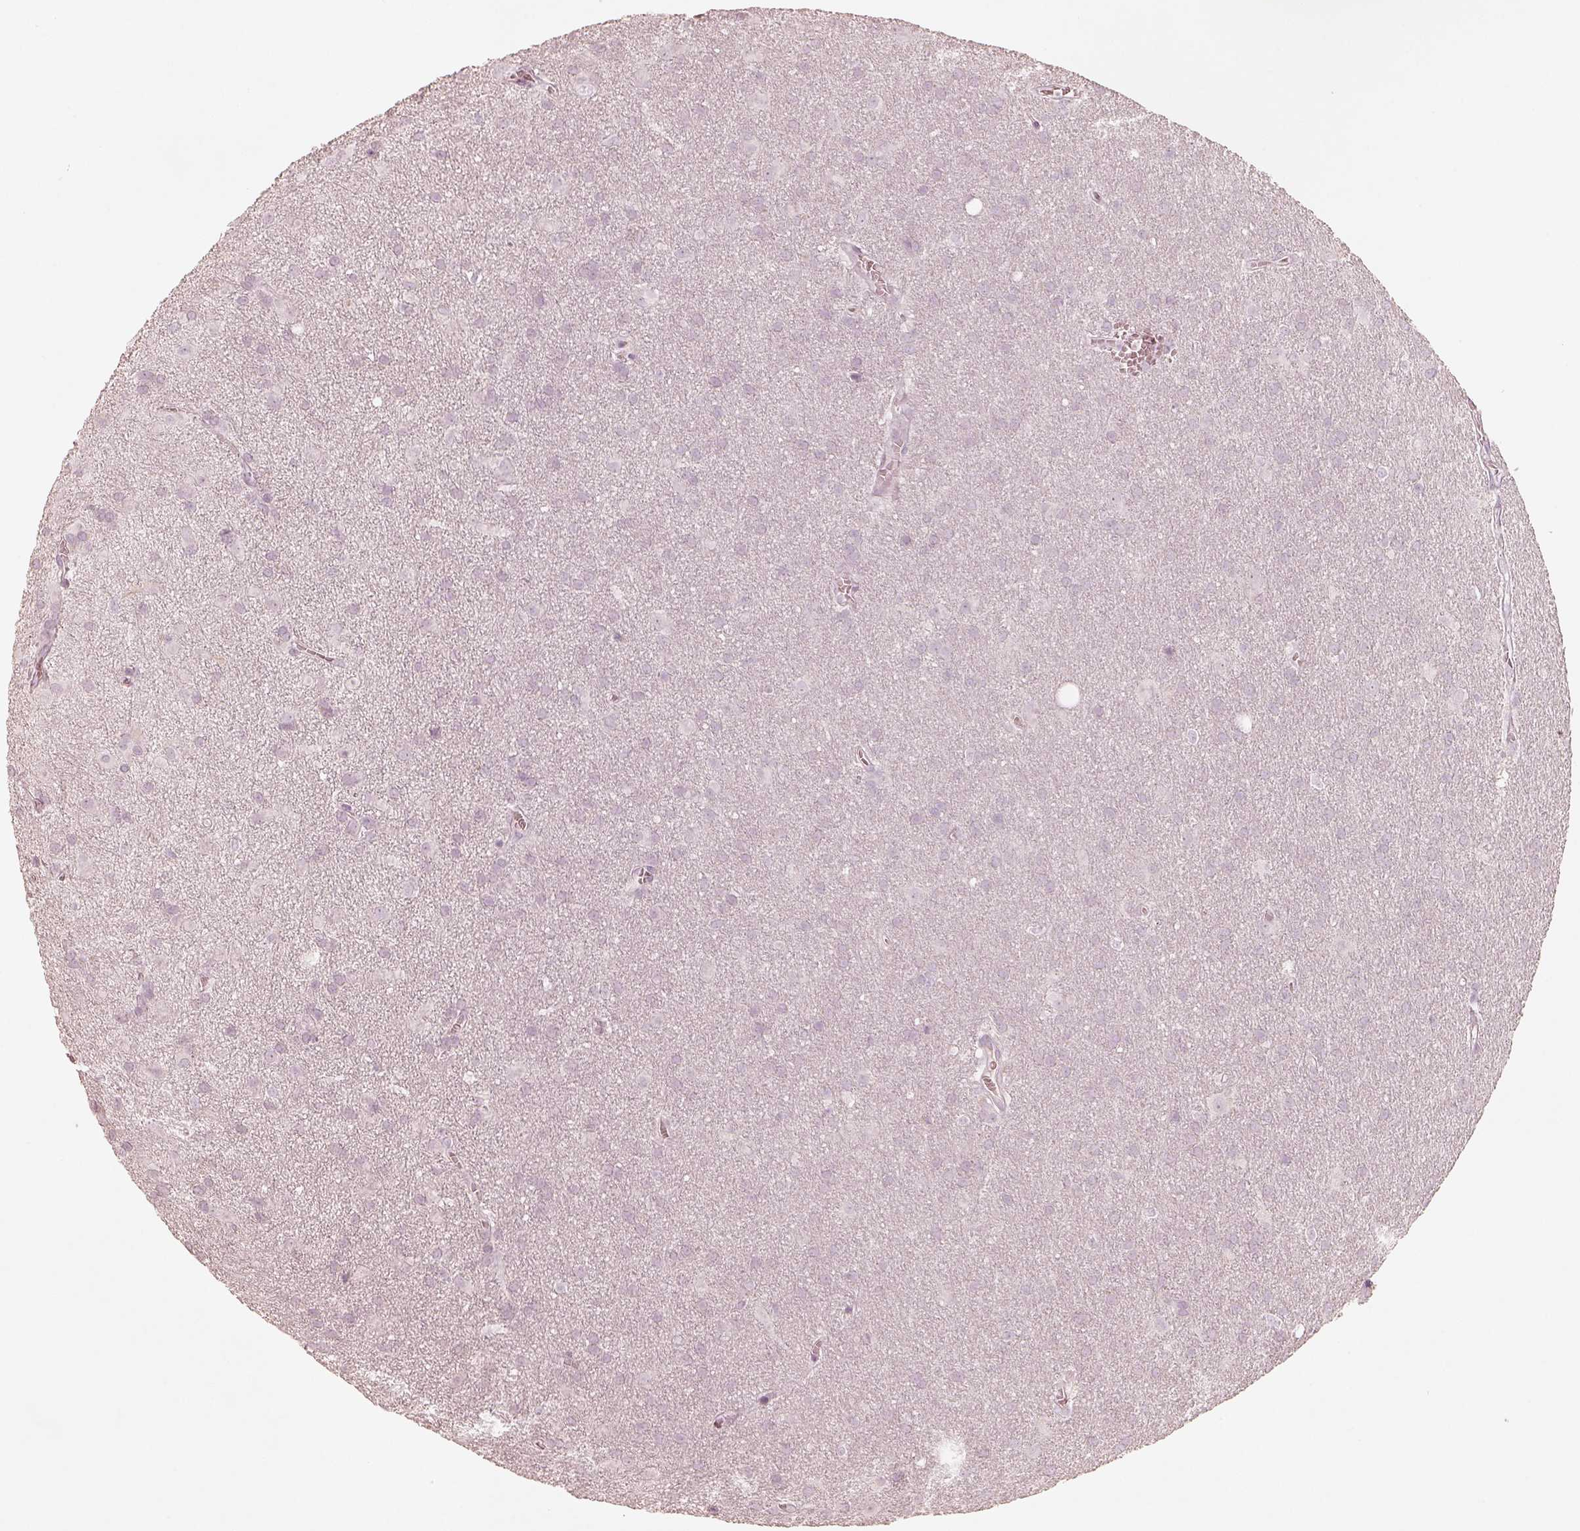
{"staining": {"intensity": "negative", "quantity": "none", "location": "none"}, "tissue": "glioma", "cell_type": "Tumor cells", "image_type": "cancer", "snomed": [{"axis": "morphology", "description": "Glioma, malignant, Low grade"}, {"axis": "topography", "description": "Brain"}], "caption": "This is an IHC micrograph of human malignant glioma (low-grade). There is no positivity in tumor cells.", "gene": "KRT82", "patient": {"sex": "male", "age": 58}}